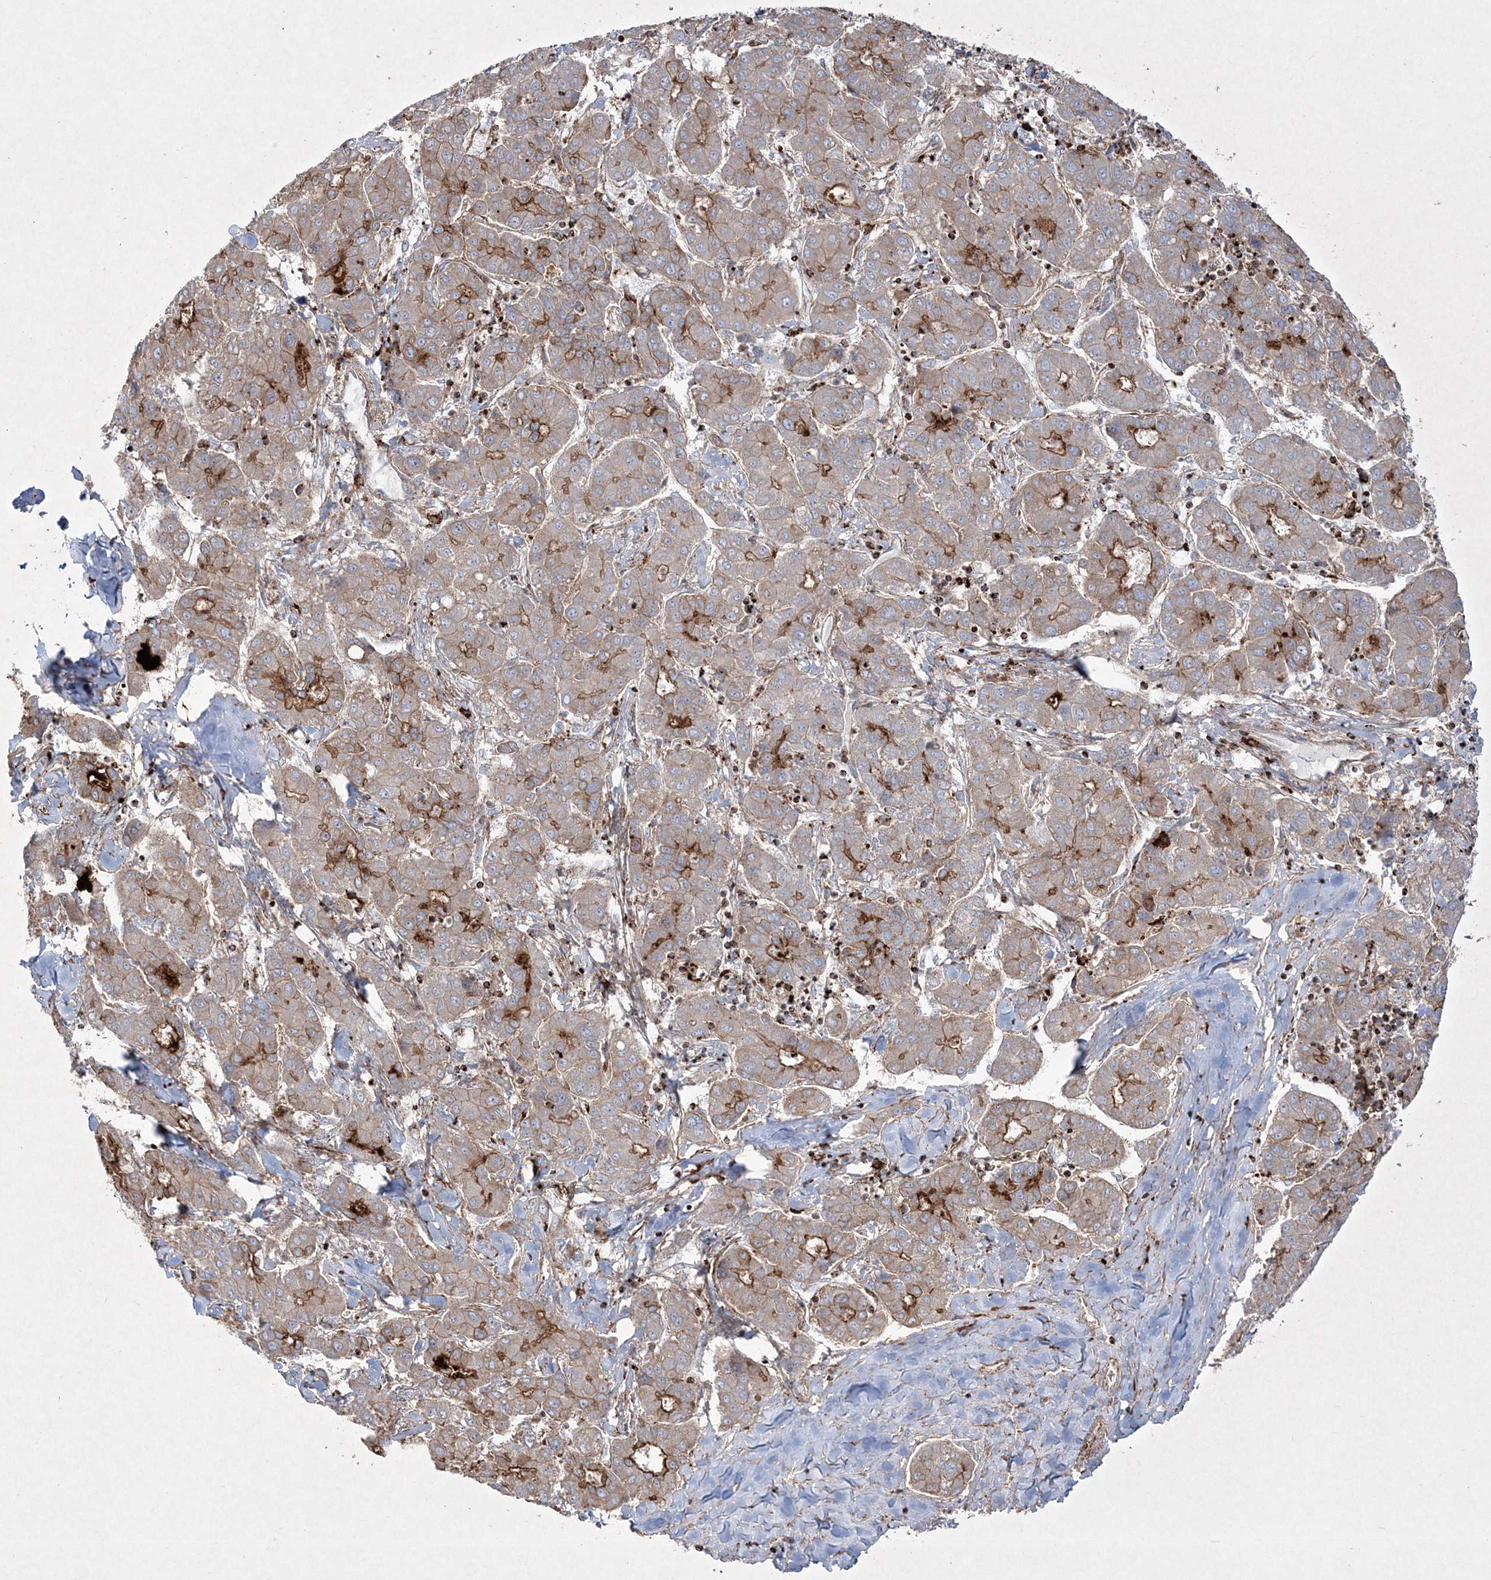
{"staining": {"intensity": "moderate", "quantity": "25%-75%", "location": "cytoplasmic/membranous"}, "tissue": "liver cancer", "cell_type": "Tumor cells", "image_type": "cancer", "snomed": [{"axis": "morphology", "description": "Carcinoma, Hepatocellular, NOS"}, {"axis": "topography", "description": "Liver"}], "caption": "Immunohistochemical staining of human liver cancer shows moderate cytoplasmic/membranous protein expression in approximately 25%-75% of tumor cells.", "gene": "RICTOR", "patient": {"sex": "male", "age": 65}}